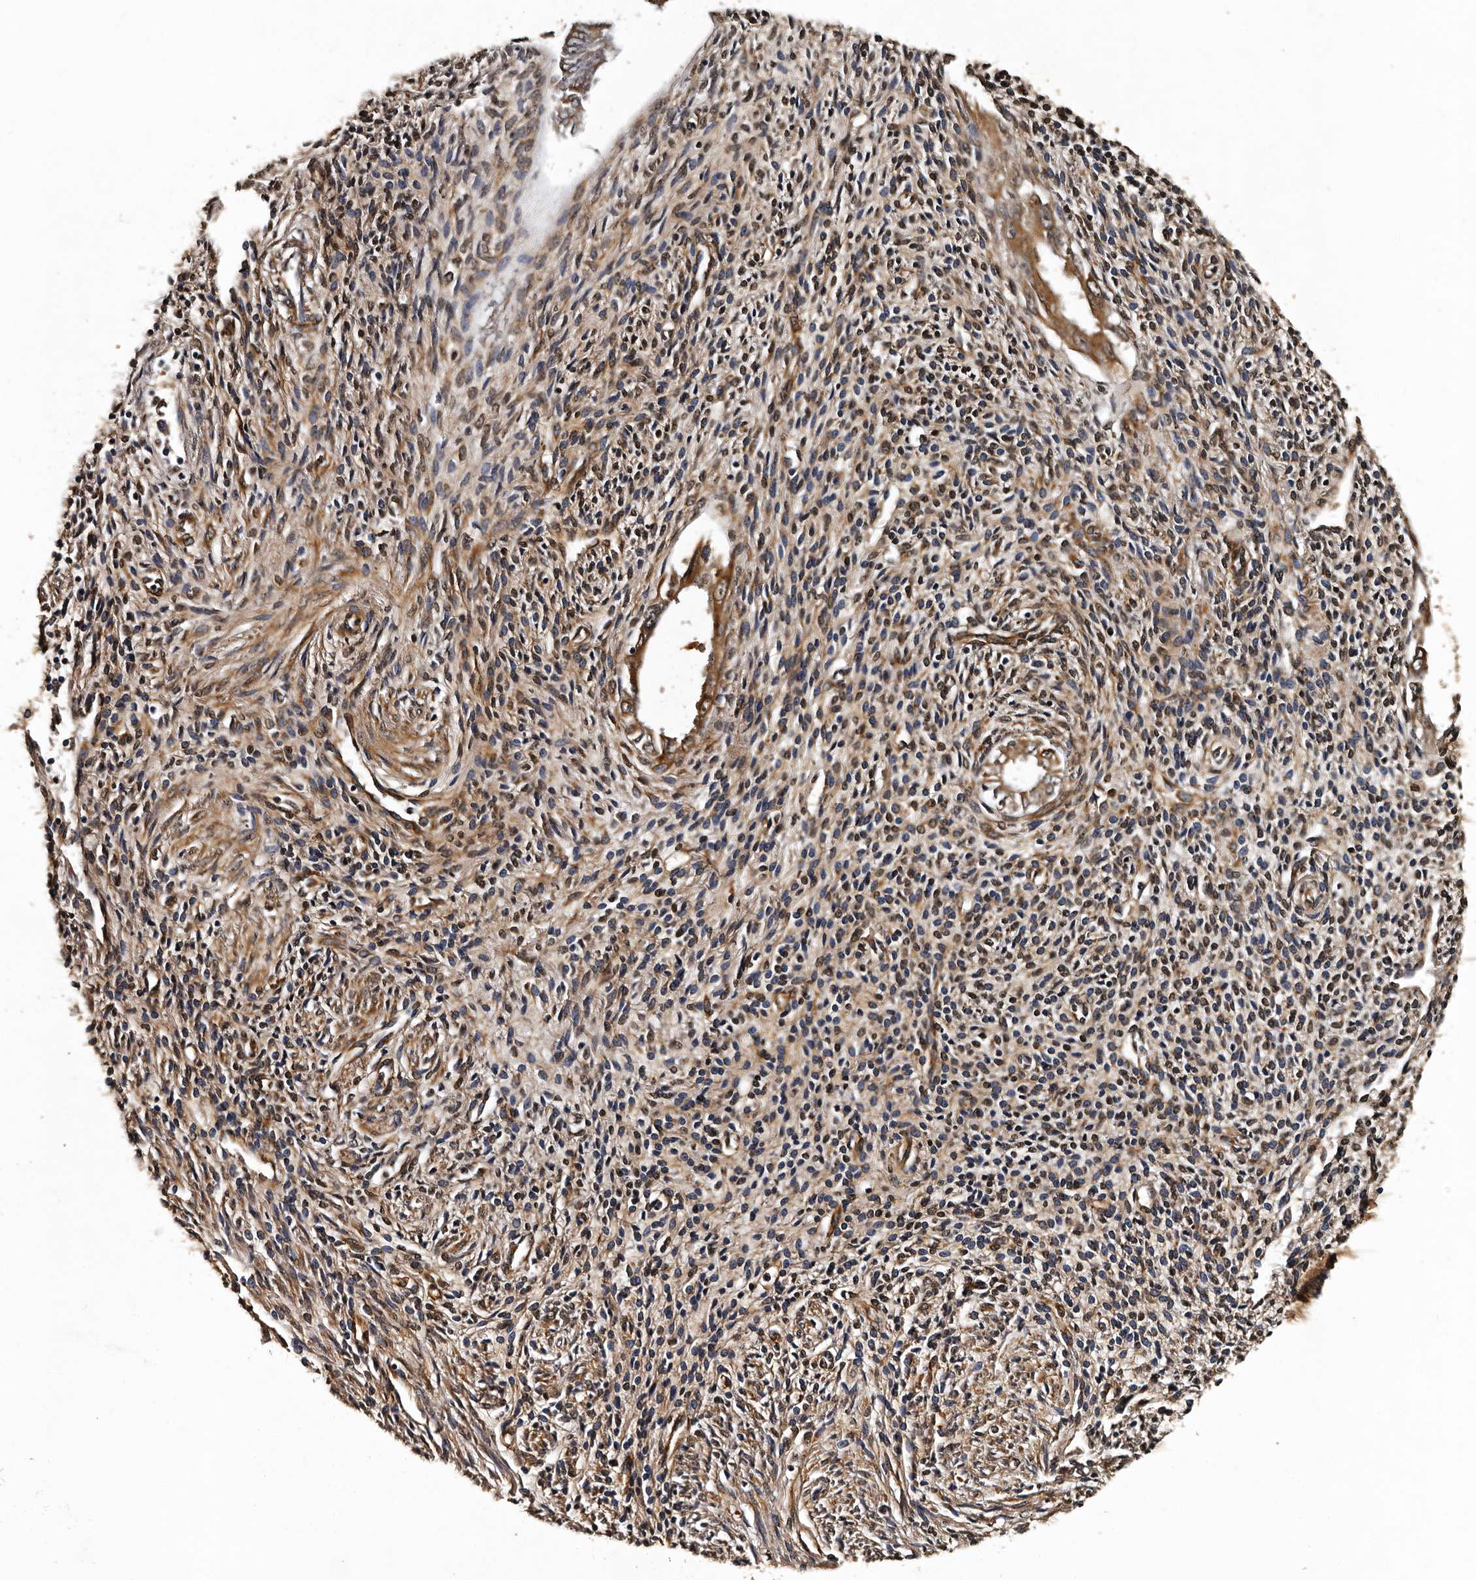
{"staining": {"intensity": "moderate", "quantity": "25%-75%", "location": "cytoplasmic/membranous"}, "tissue": "endometrium", "cell_type": "Cells in endometrial stroma", "image_type": "normal", "snomed": [{"axis": "morphology", "description": "Normal tissue, NOS"}, {"axis": "topography", "description": "Endometrium"}], "caption": "Human endometrium stained for a protein (brown) shows moderate cytoplasmic/membranous positive staining in approximately 25%-75% of cells in endometrial stroma.", "gene": "CPNE3", "patient": {"sex": "female", "age": 66}}